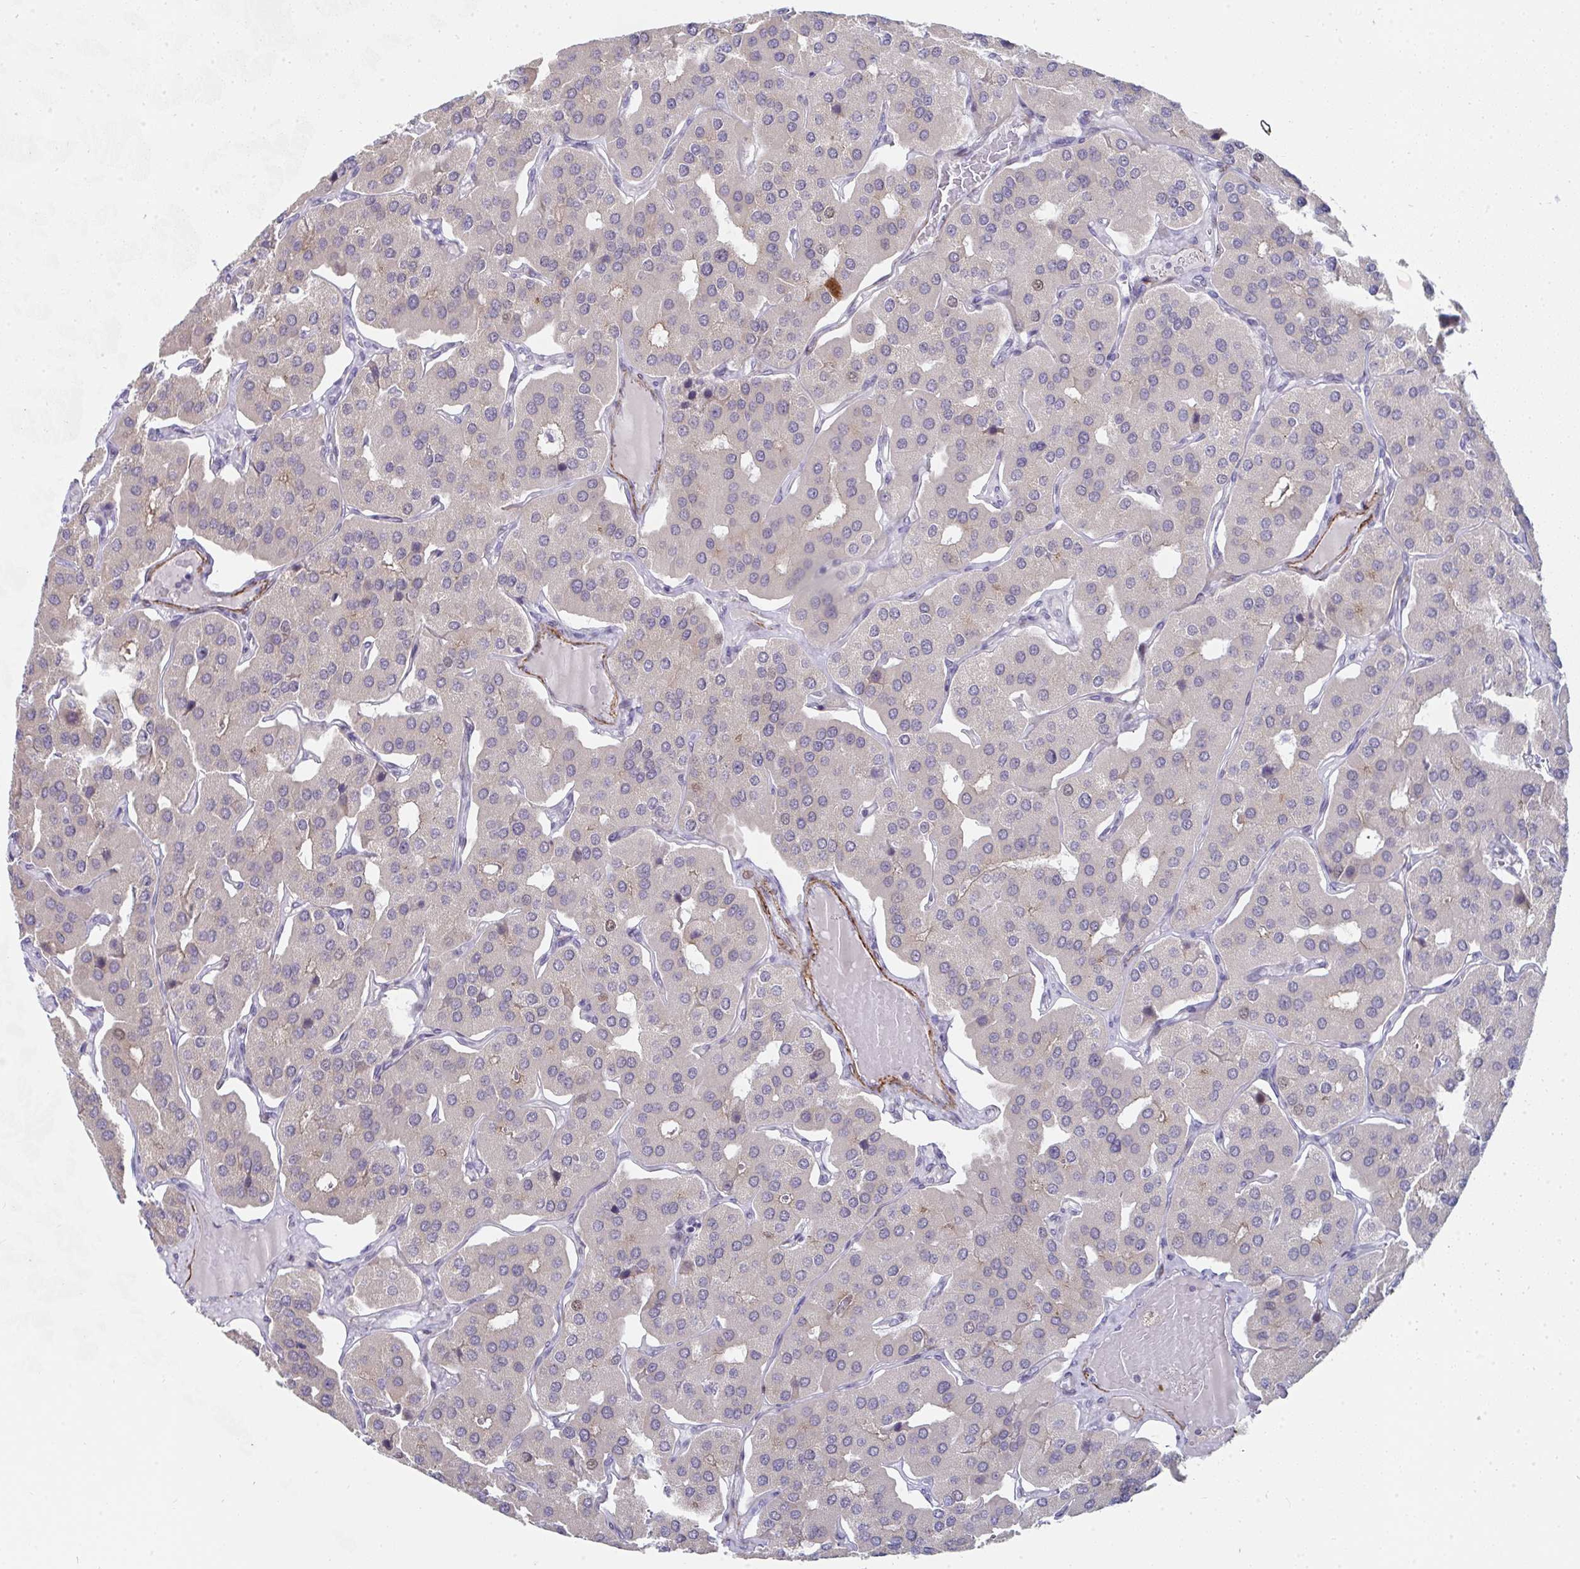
{"staining": {"intensity": "negative", "quantity": "none", "location": "none"}, "tissue": "parathyroid gland", "cell_type": "Glandular cells", "image_type": "normal", "snomed": [{"axis": "morphology", "description": "Normal tissue, NOS"}, {"axis": "morphology", "description": "Adenoma, NOS"}, {"axis": "topography", "description": "Parathyroid gland"}], "caption": "Immunohistochemistry of unremarkable parathyroid gland shows no staining in glandular cells.", "gene": "GINS2", "patient": {"sex": "female", "age": 86}}